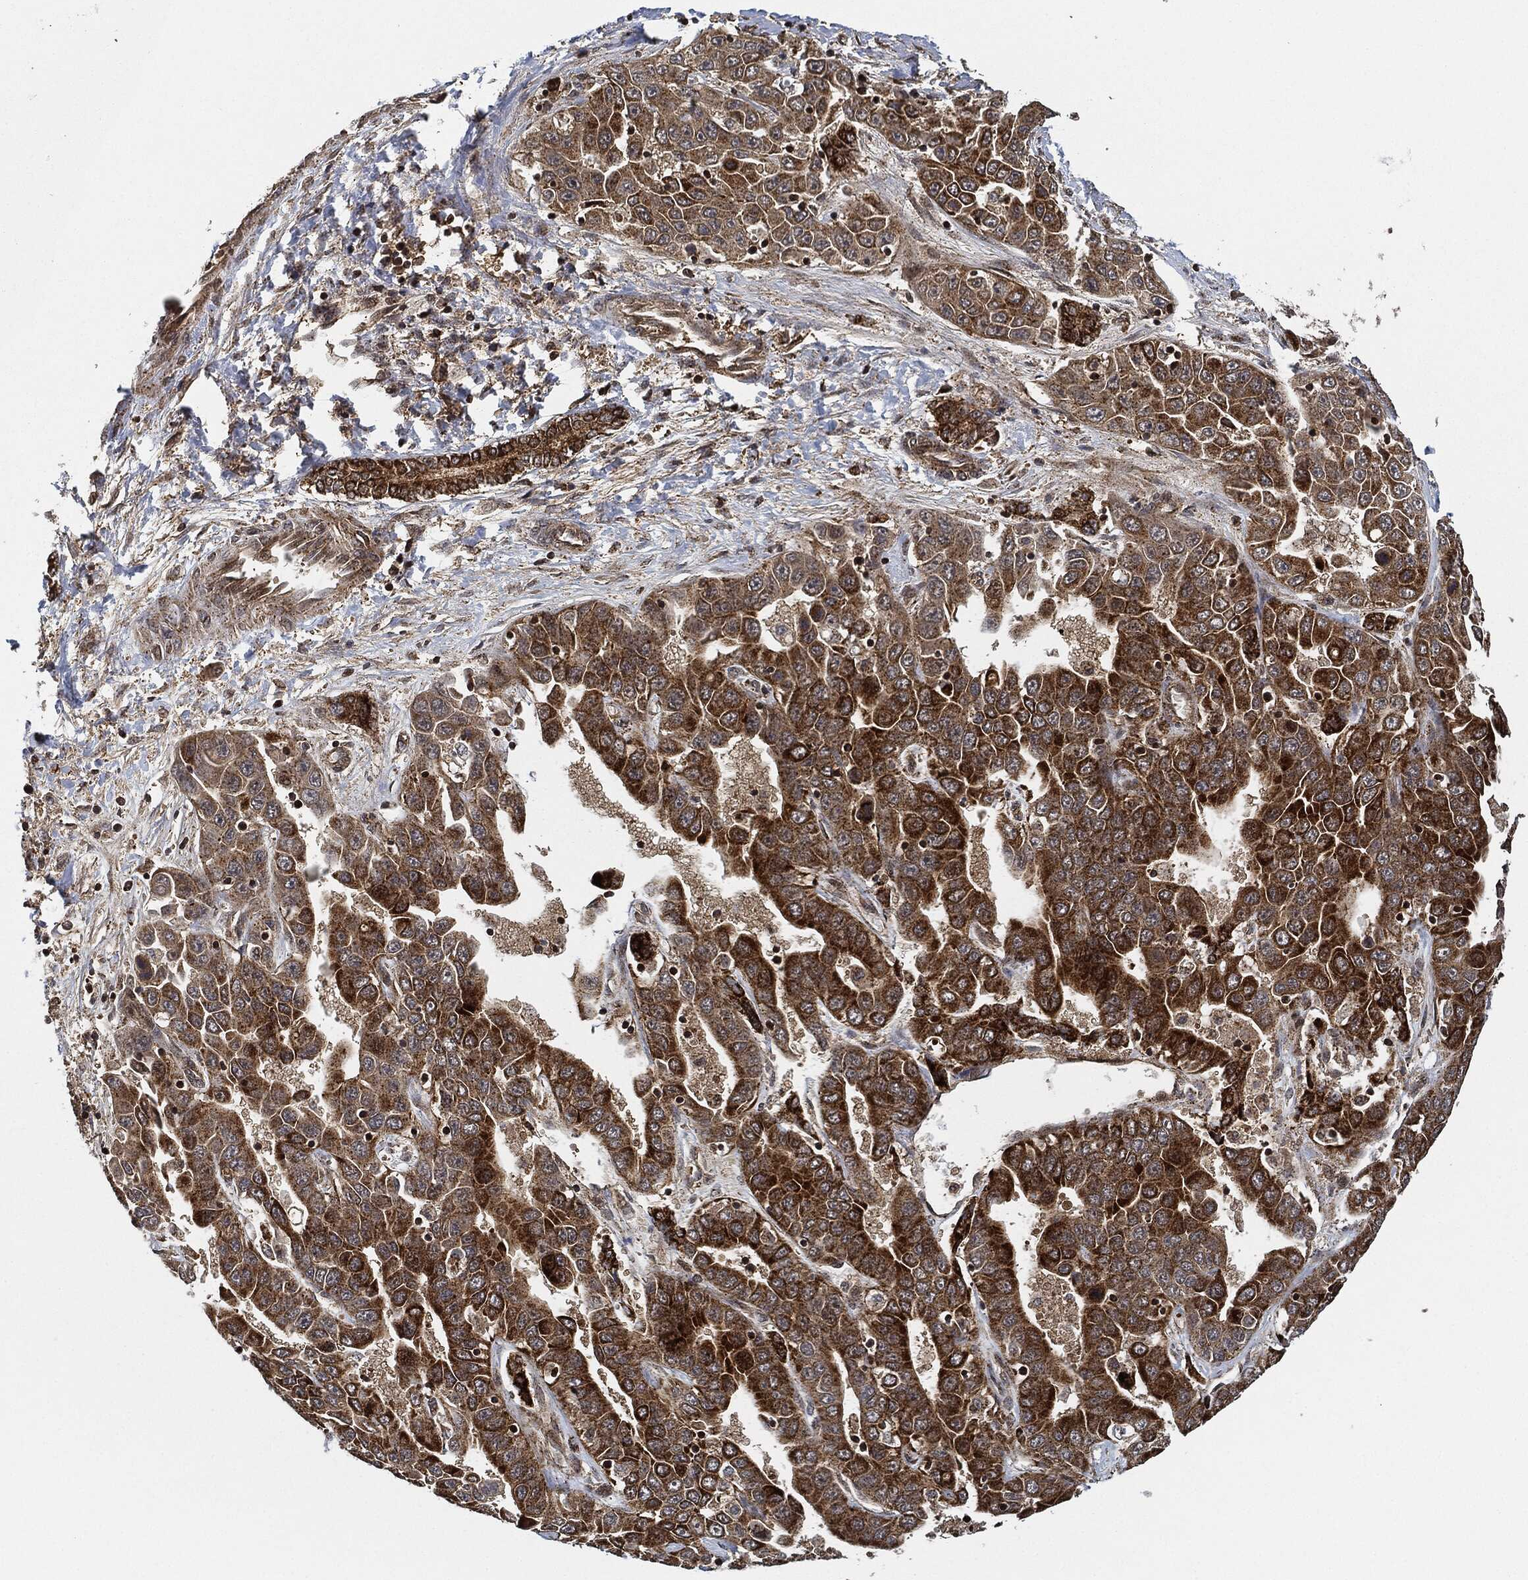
{"staining": {"intensity": "strong", "quantity": "25%-75%", "location": "cytoplasmic/membranous"}, "tissue": "liver cancer", "cell_type": "Tumor cells", "image_type": "cancer", "snomed": [{"axis": "morphology", "description": "Cholangiocarcinoma"}, {"axis": "topography", "description": "Liver"}], "caption": "Approximately 25%-75% of tumor cells in cholangiocarcinoma (liver) reveal strong cytoplasmic/membranous protein expression as visualized by brown immunohistochemical staining.", "gene": "MAP3K3", "patient": {"sex": "female", "age": 52}}